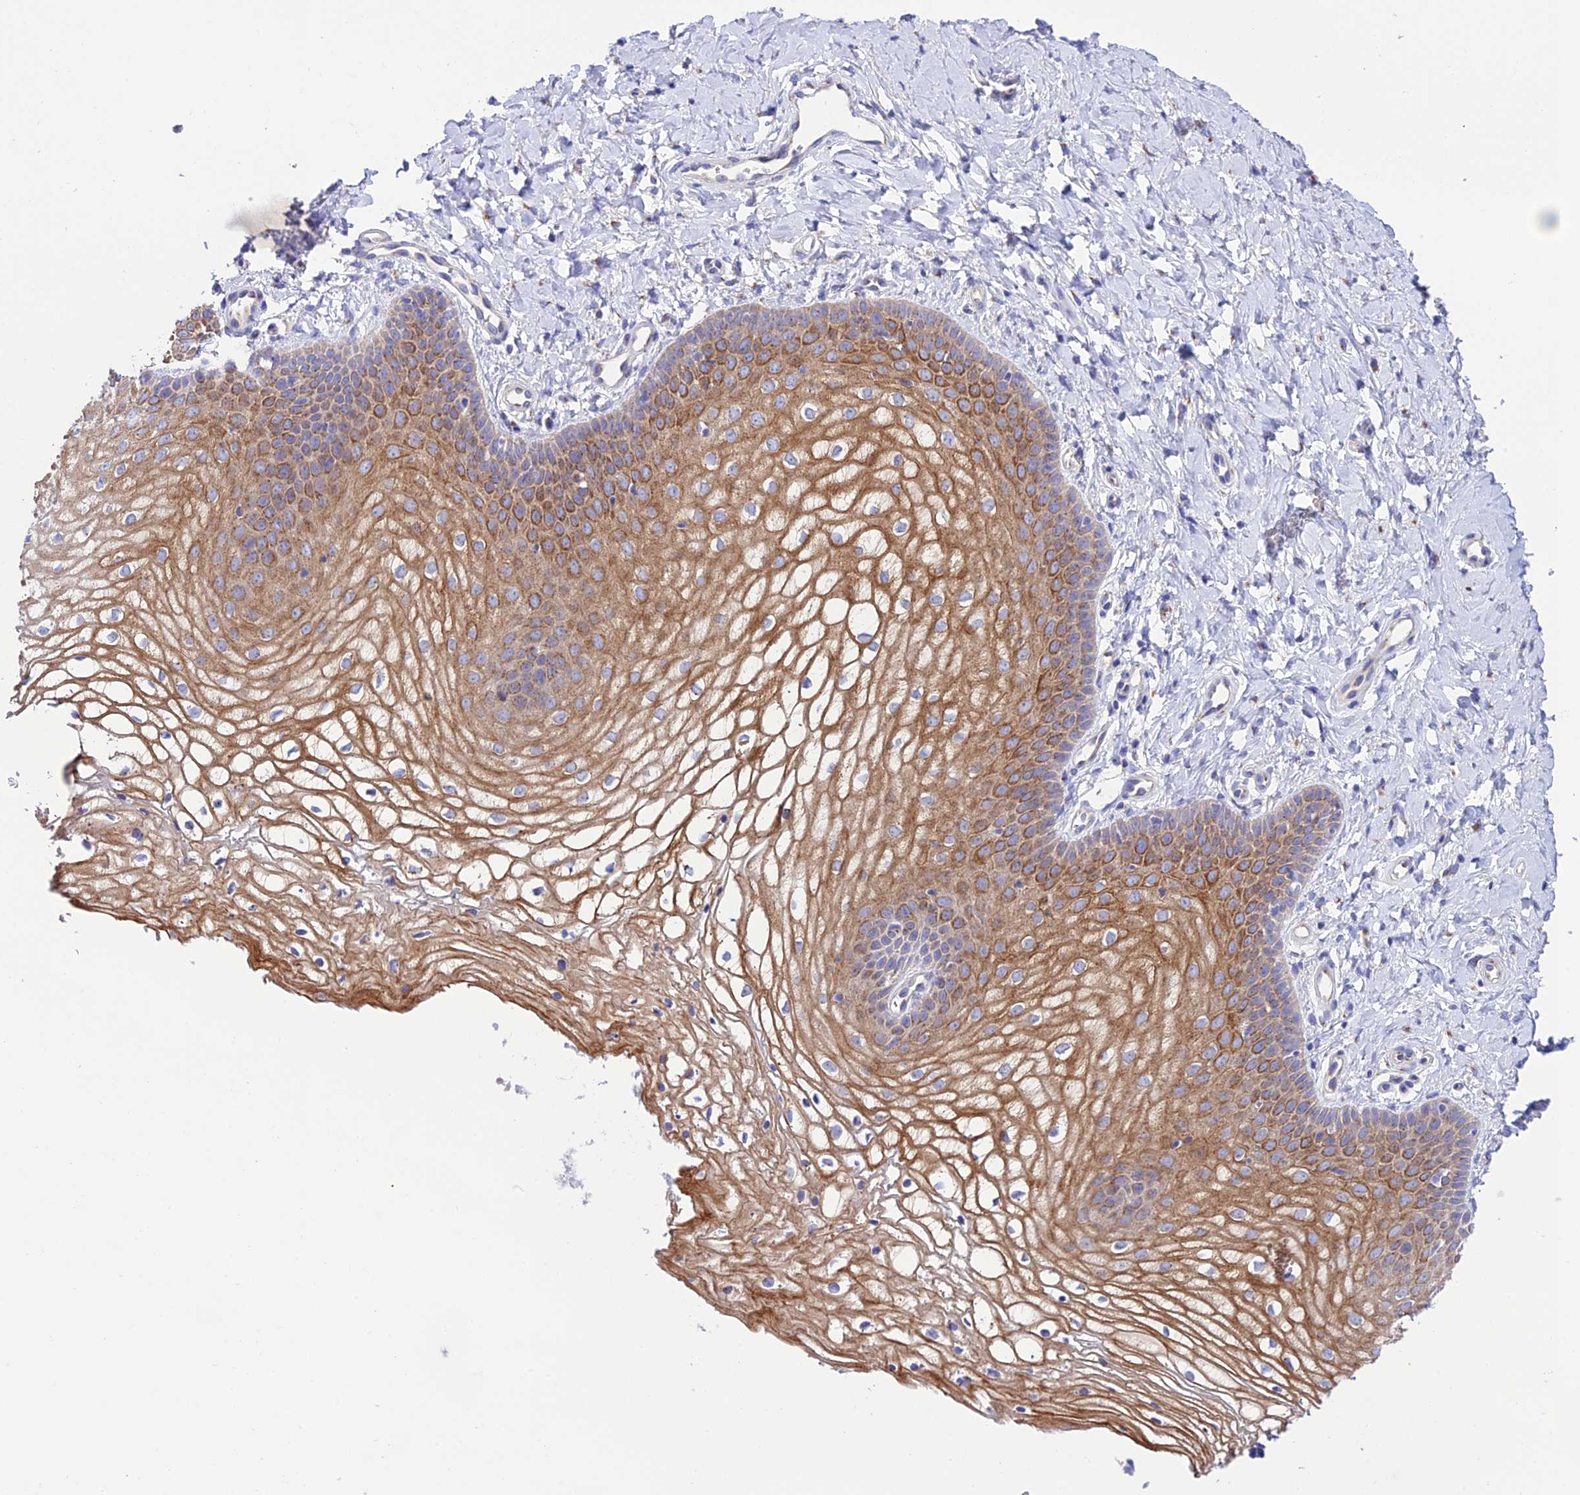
{"staining": {"intensity": "moderate", "quantity": "<25%", "location": "cytoplasmic/membranous"}, "tissue": "vagina", "cell_type": "Squamous epithelial cells", "image_type": "normal", "snomed": [{"axis": "morphology", "description": "Normal tissue, NOS"}, {"axis": "topography", "description": "Vagina"}], "caption": "Immunohistochemical staining of normal human vagina demonstrates moderate cytoplasmic/membranous protein staining in approximately <25% of squamous epithelial cells.", "gene": "LACTB2", "patient": {"sex": "female", "age": 68}}